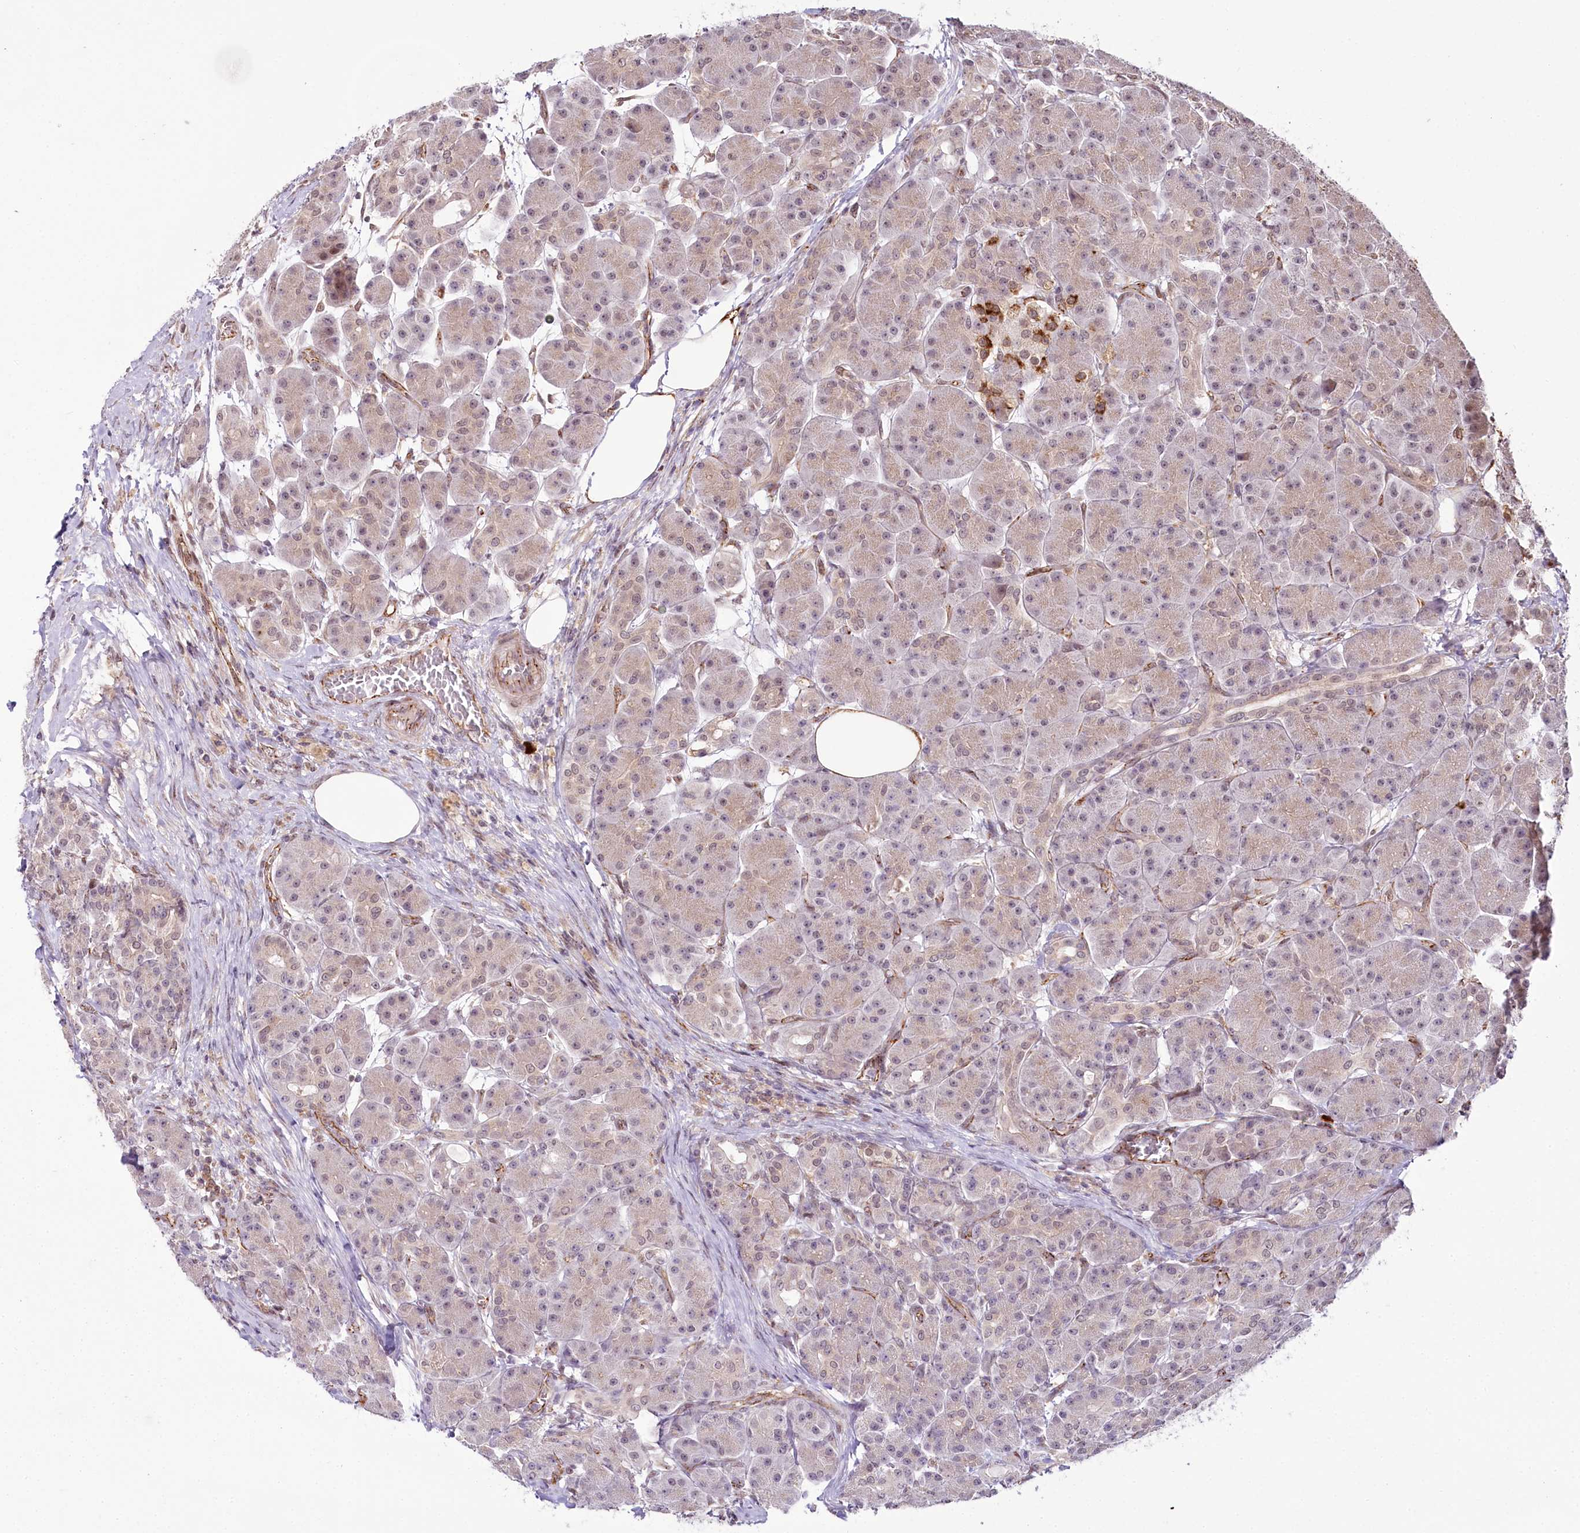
{"staining": {"intensity": "moderate", "quantity": "<25%", "location": "cytoplasmic/membranous"}, "tissue": "pancreas", "cell_type": "Exocrine glandular cells", "image_type": "normal", "snomed": [{"axis": "morphology", "description": "Normal tissue, NOS"}, {"axis": "topography", "description": "Pancreas"}], "caption": "Protein expression analysis of normal human pancreas reveals moderate cytoplasmic/membranous staining in approximately <25% of exocrine glandular cells.", "gene": "ALKBH8", "patient": {"sex": "male", "age": 63}}